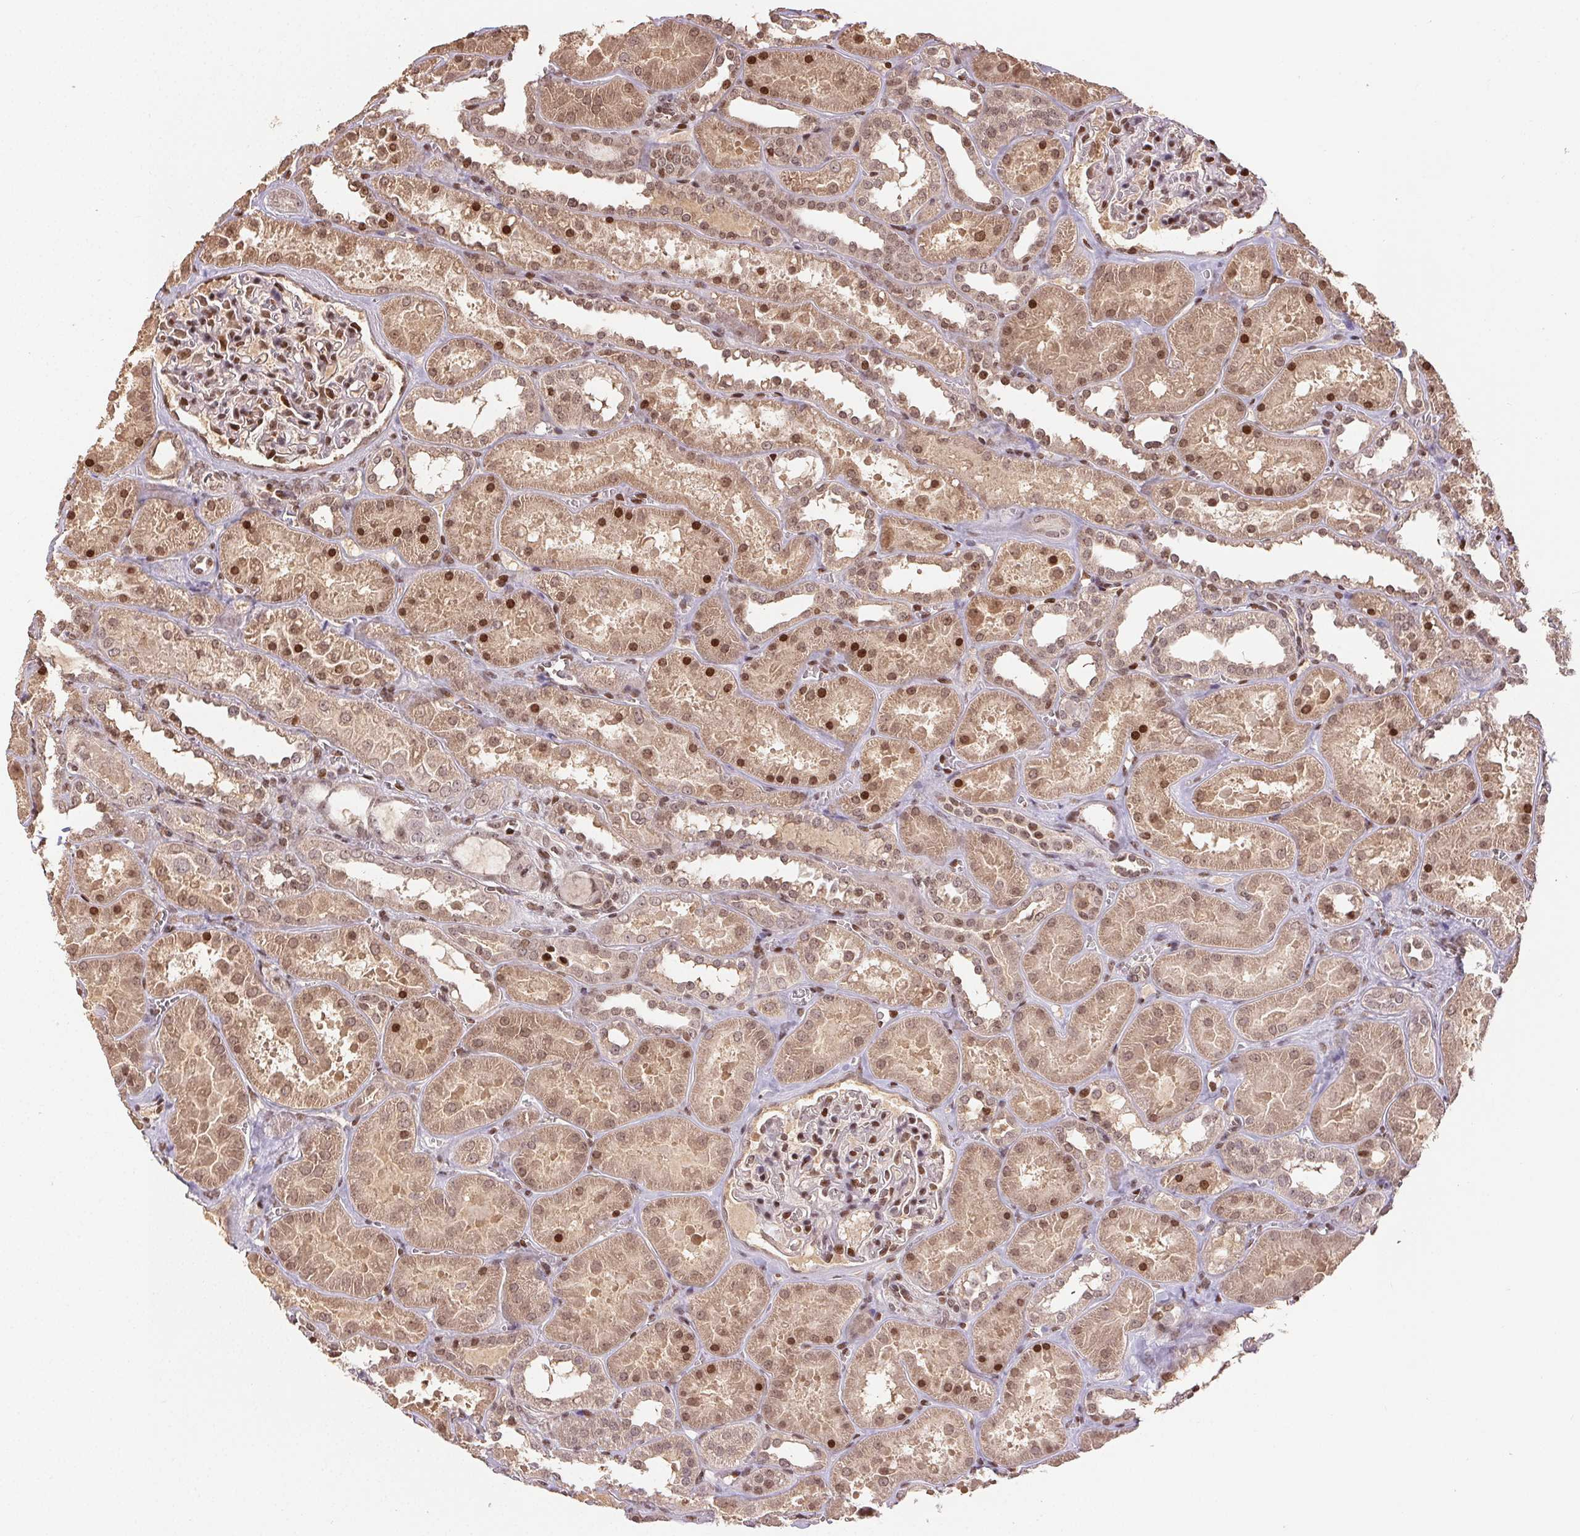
{"staining": {"intensity": "moderate", "quantity": "25%-75%", "location": "nuclear"}, "tissue": "kidney", "cell_type": "Cells in glomeruli", "image_type": "normal", "snomed": [{"axis": "morphology", "description": "Normal tissue, NOS"}, {"axis": "topography", "description": "Kidney"}], "caption": "Brown immunohistochemical staining in benign human kidney demonstrates moderate nuclear staining in approximately 25%-75% of cells in glomeruli. (brown staining indicates protein expression, while blue staining denotes nuclei).", "gene": "MAPKAPK2", "patient": {"sex": "female", "age": 41}}